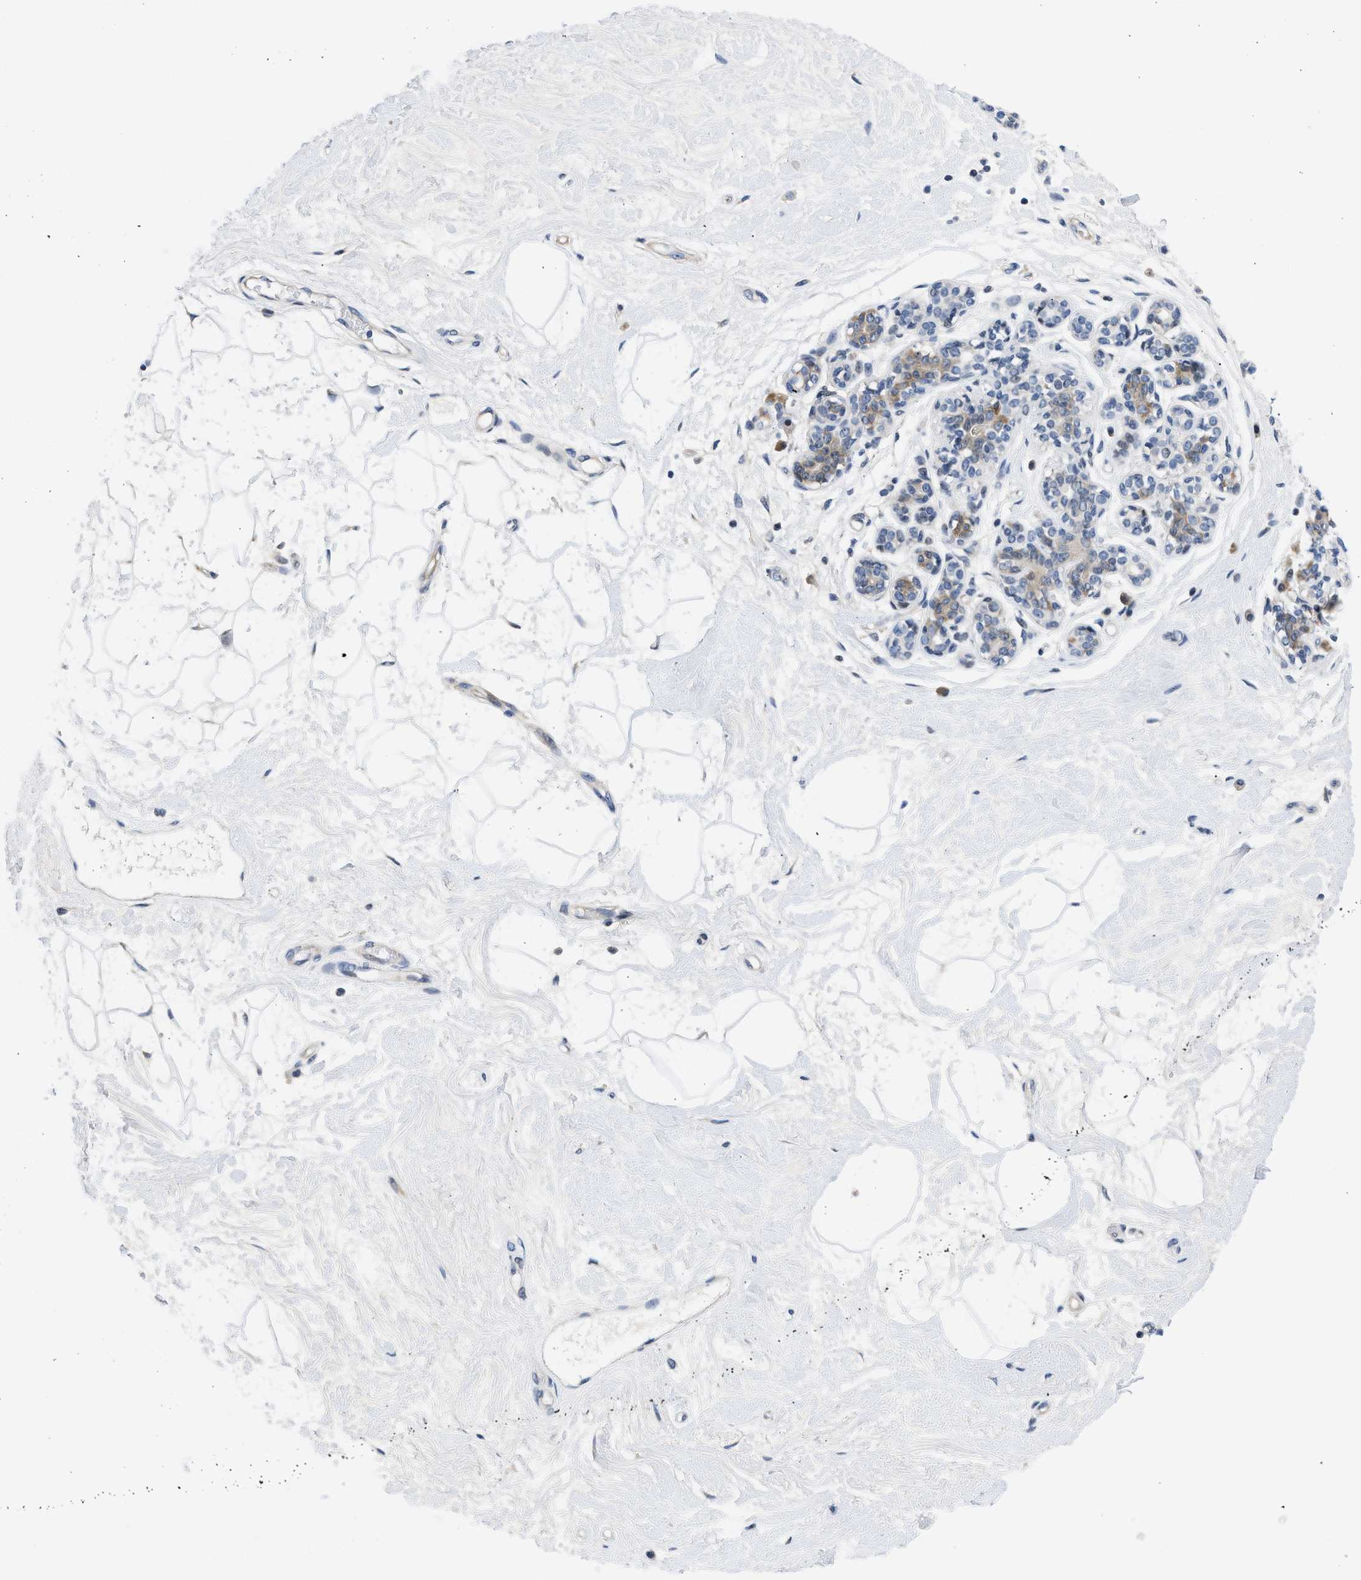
{"staining": {"intensity": "negative", "quantity": "none", "location": "none"}, "tissue": "breast", "cell_type": "Adipocytes", "image_type": "normal", "snomed": [{"axis": "morphology", "description": "Normal tissue, NOS"}, {"axis": "morphology", "description": "Lobular carcinoma"}, {"axis": "topography", "description": "Breast"}], "caption": "Image shows no significant protein staining in adipocytes of benign breast. Brightfield microscopy of immunohistochemistry stained with DAB (brown) and hematoxylin (blue), captured at high magnification.", "gene": "IKBKE", "patient": {"sex": "female", "age": 59}}